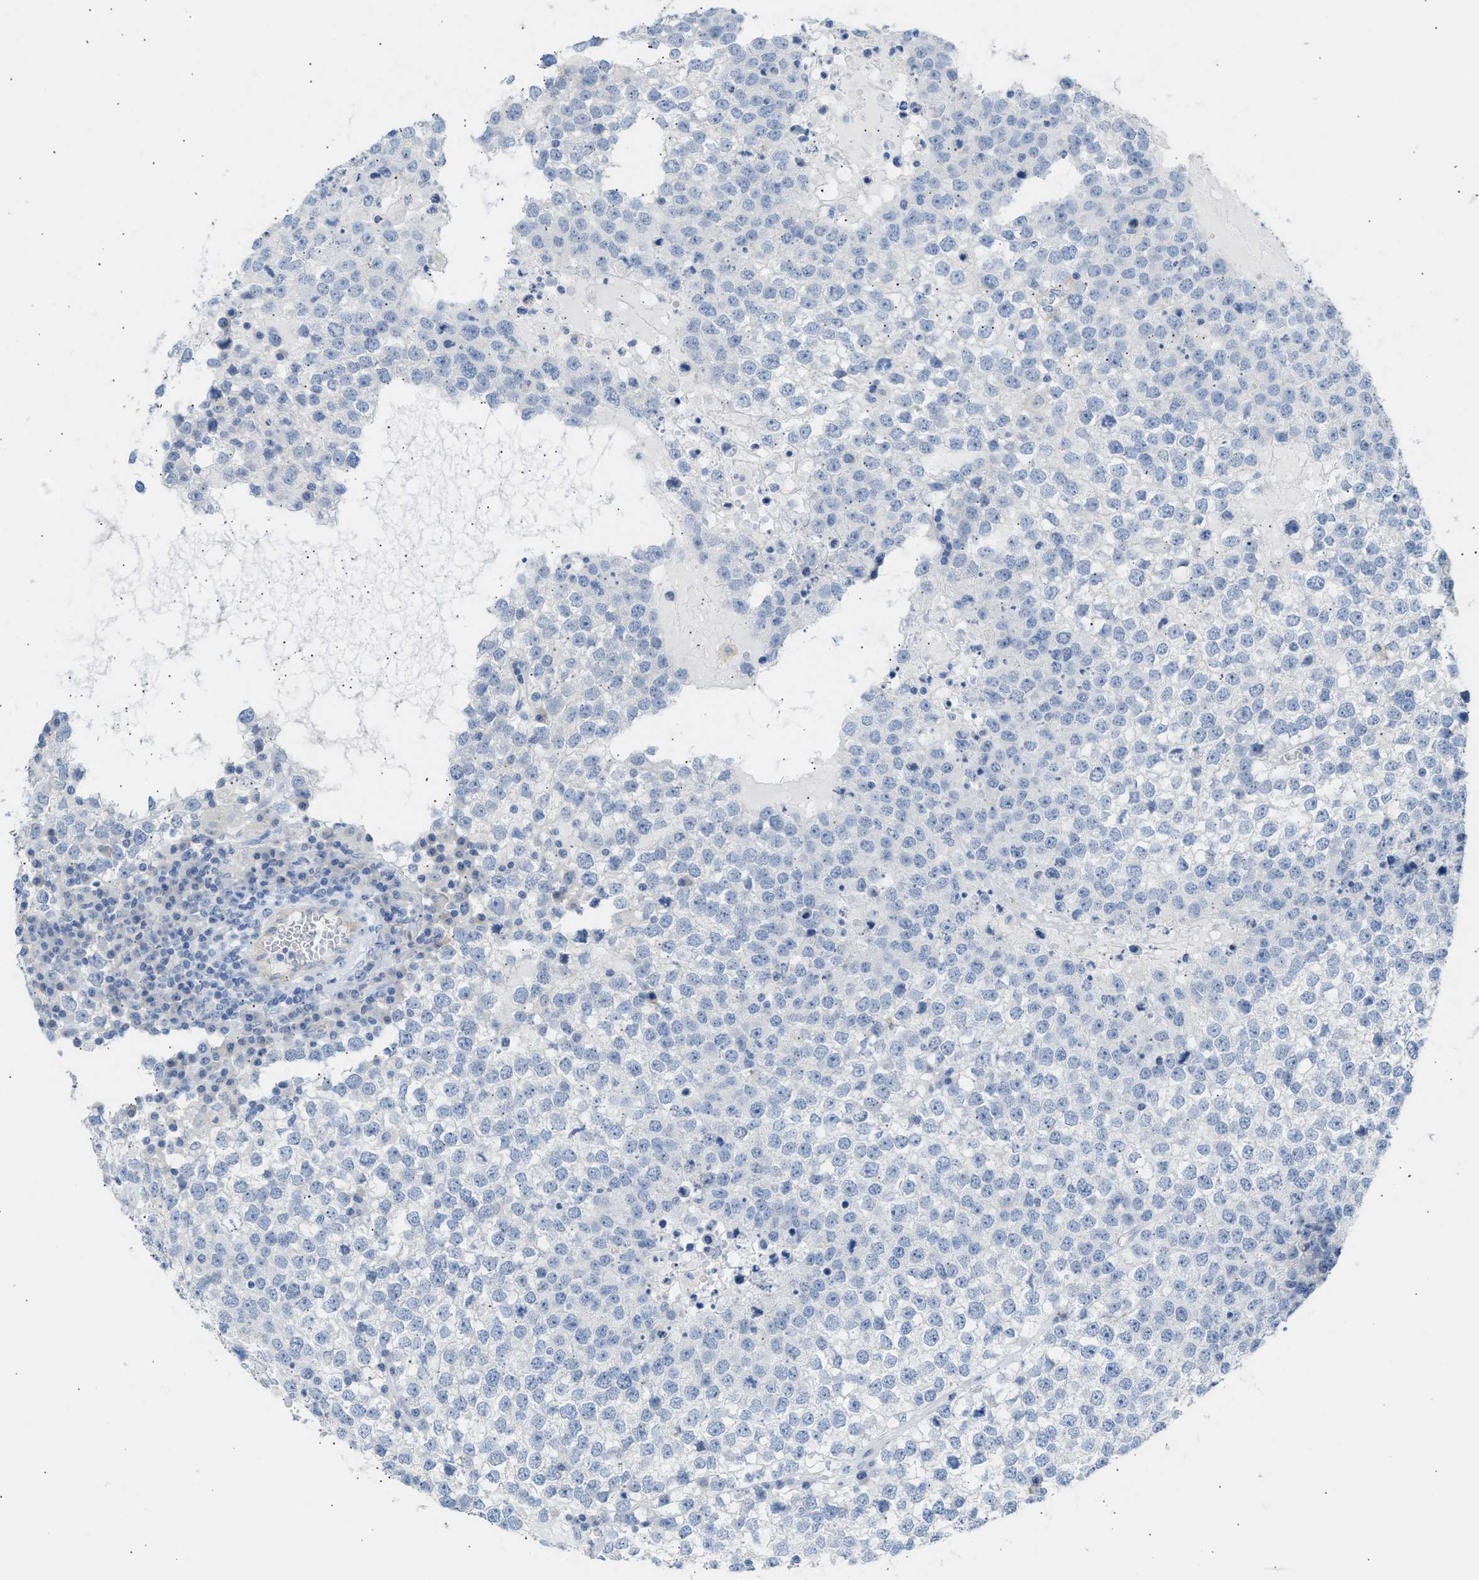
{"staining": {"intensity": "negative", "quantity": "none", "location": "none"}, "tissue": "testis cancer", "cell_type": "Tumor cells", "image_type": "cancer", "snomed": [{"axis": "morphology", "description": "Seminoma, NOS"}, {"axis": "topography", "description": "Testis"}], "caption": "Immunohistochemical staining of human testis seminoma reveals no significant positivity in tumor cells. Nuclei are stained in blue.", "gene": "ERBB2", "patient": {"sex": "male", "age": 65}}